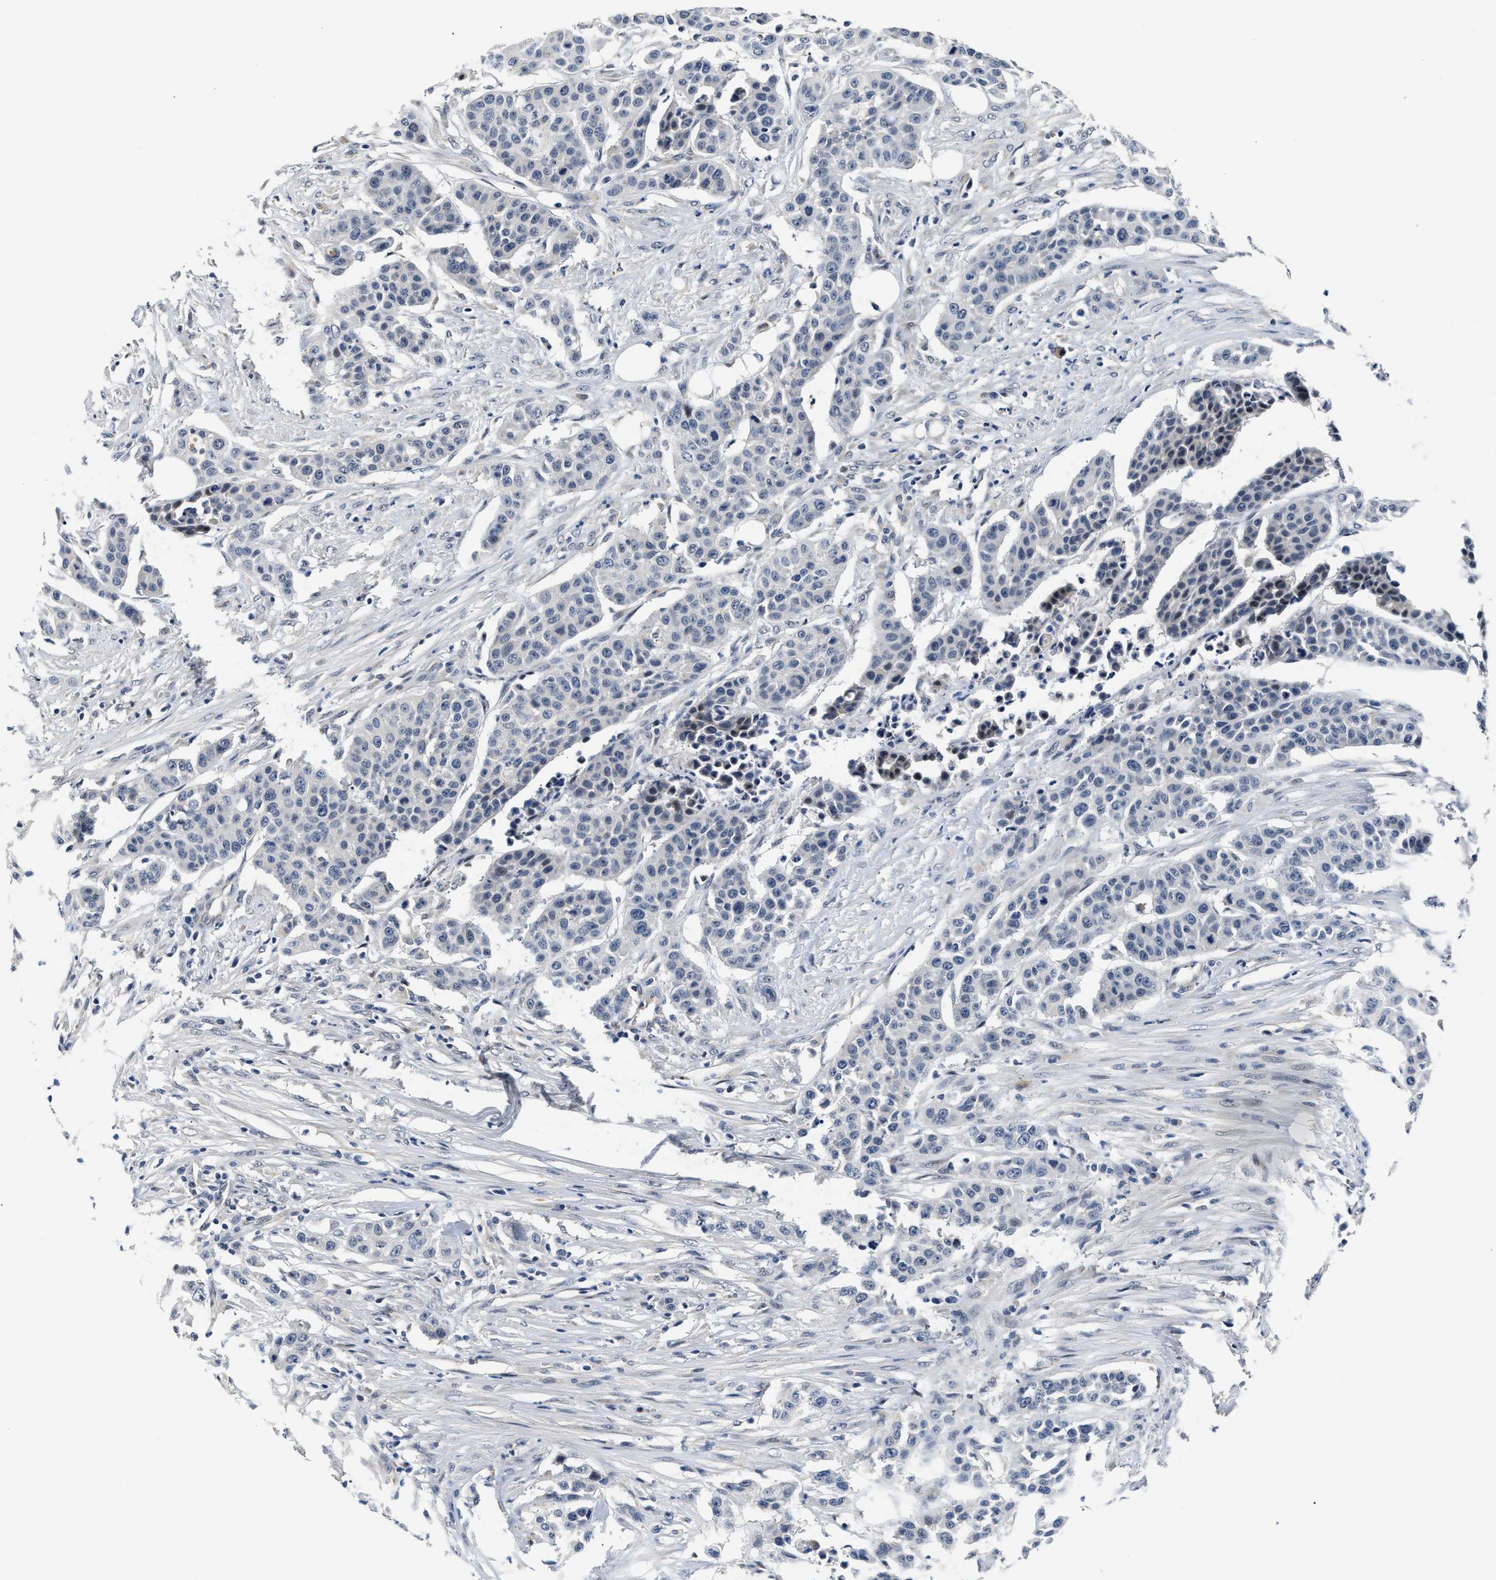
{"staining": {"intensity": "negative", "quantity": "none", "location": "none"}, "tissue": "urothelial cancer", "cell_type": "Tumor cells", "image_type": "cancer", "snomed": [{"axis": "morphology", "description": "Urothelial carcinoma, High grade"}, {"axis": "topography", "description": "Urinary bladder"}], "caption": "This image is of urothelial cancer stained with IHC to label a protein in brown with the nuclei are counter-stained blue. There is no staining in tumor cells. (DAB (3,3'-diaminobenzidine) IHC with hematoxylin counter stain).", "gene": "PPM1H", "patient": {"sex": "male", "age": 74}}